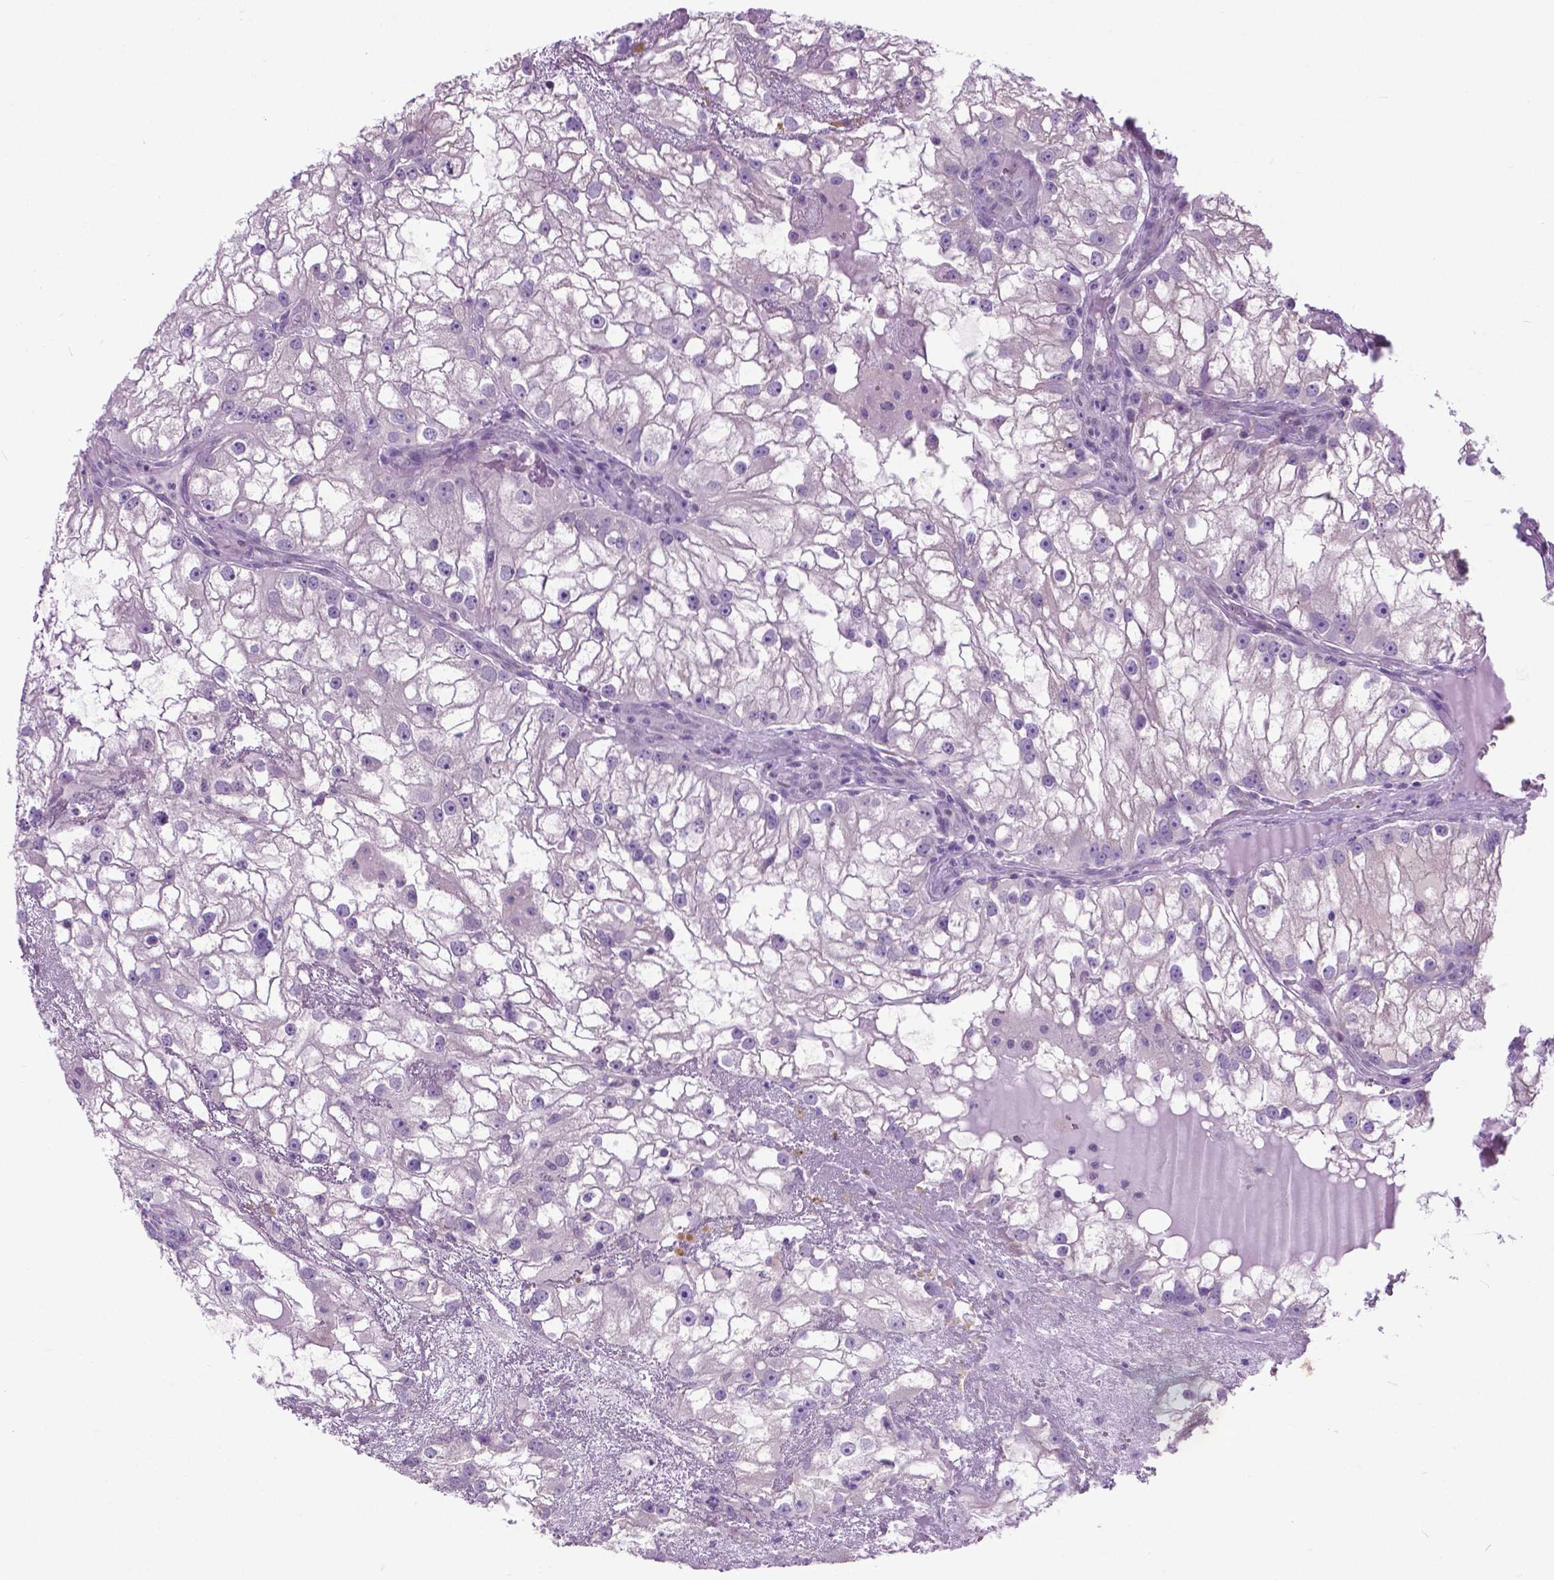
{"staining": {"intensity": "negative", "quantity": "none", "location": "none"}, "tissue": "renal cancer", "cell_type": "Tumor cells", "image_type": "cancer", "snomed": [{"axis": "morphology", "description": "Adenocarcinoma, NOS"}, {"axis": "topography", "description": "Kidney"}], "caption": "A high-resolution micrograph shows immunohistochemistry (IHC) staining of renal cancer (adenocarcinoma), which demonstrates no significant expression in tumor cells.", "gene": "APCDD1L", "patient": {"sex": "male", "age": 59}}